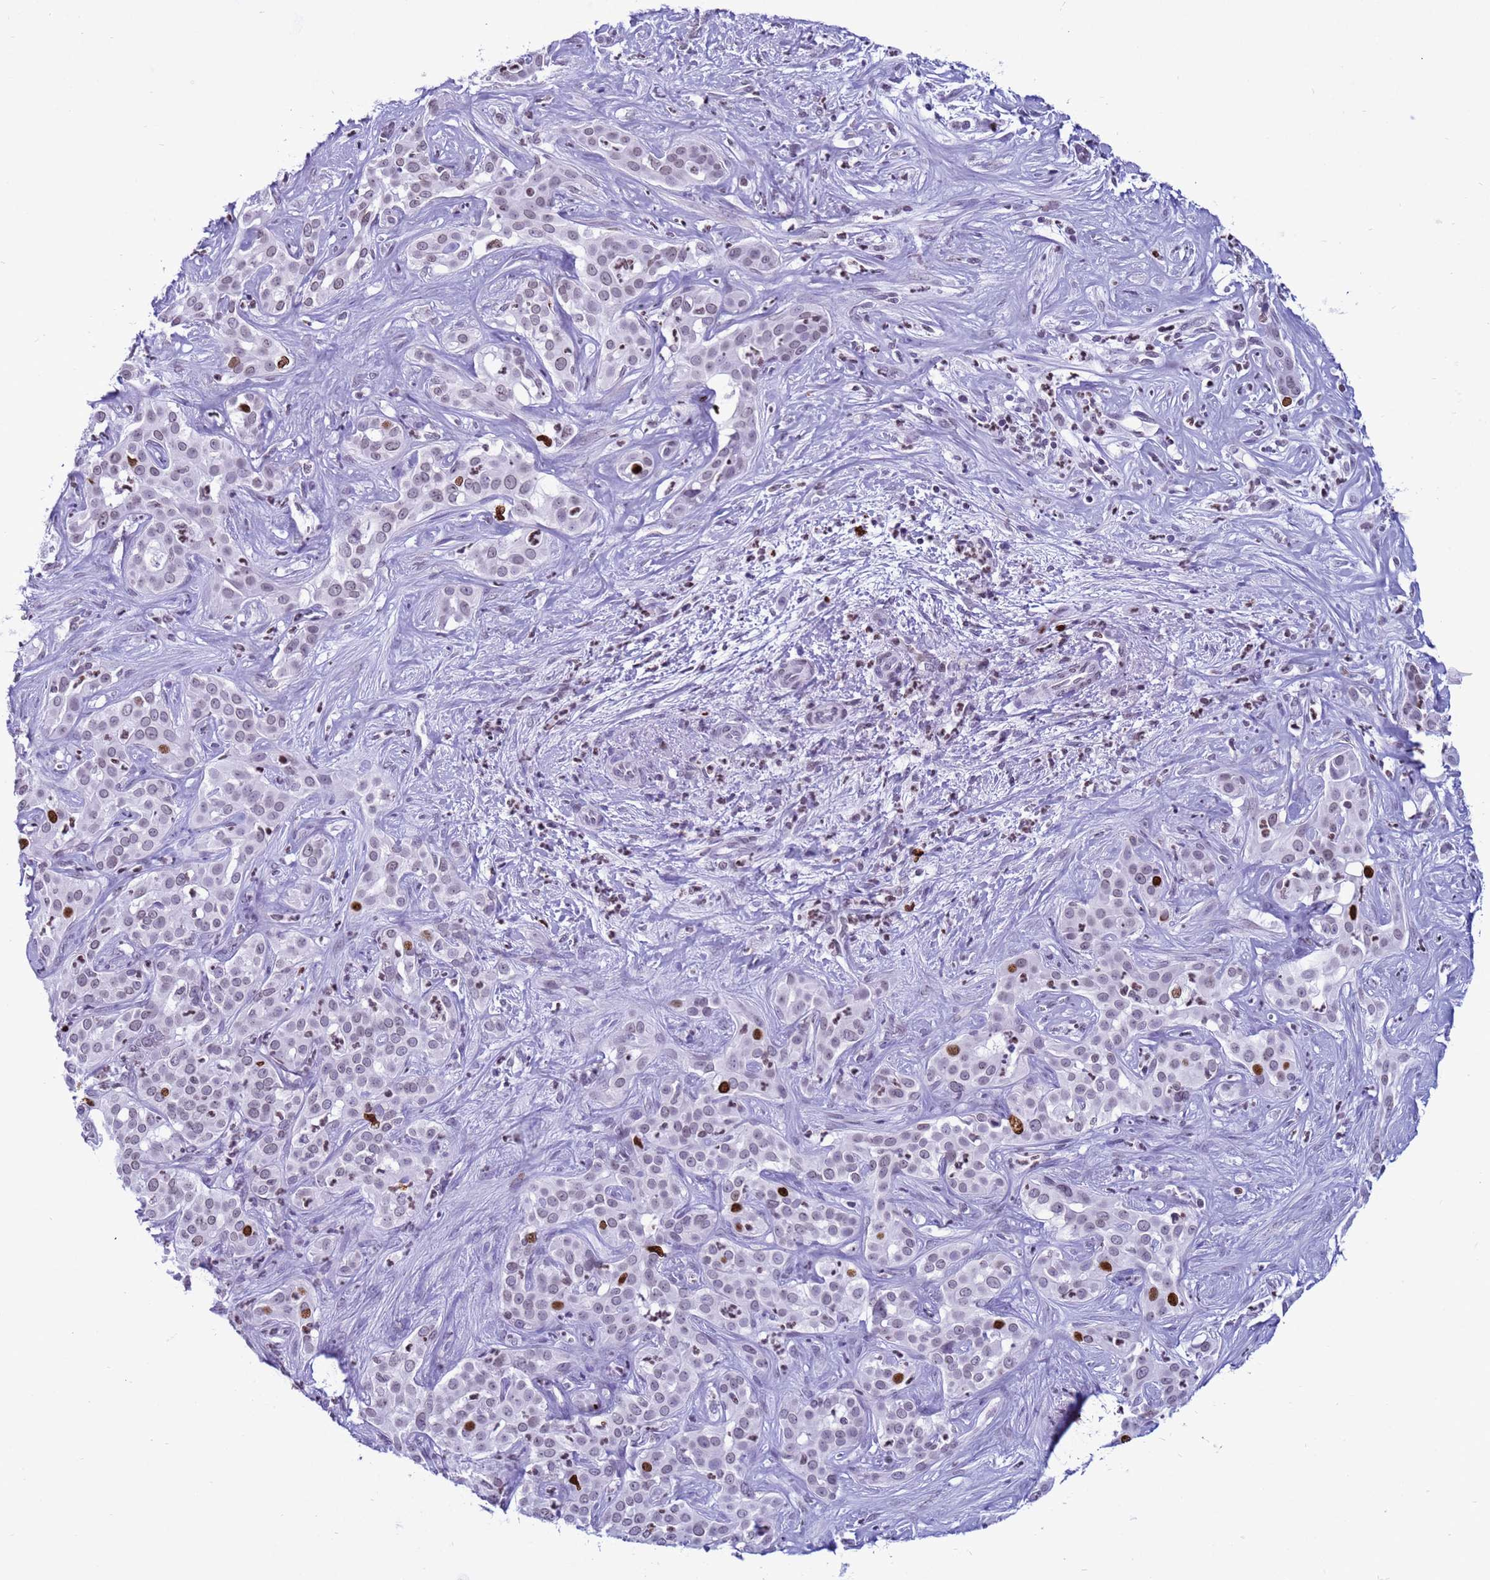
{"staining": {"intensity": "strong", "quantity": "<25%", "location": "nuclear"}, "tissue": "liver cancer", "cell_type": "Tumor cells", "image_type": "cancer", "snomed": [{"axis": "morphology", "description": "Cholangiocarcinoma"}, {"axis": "topography", "description": "Liver"}], "caption": "Brown immunohistochemical staining in human liver cholangiocarcinoma exhibits strong nuclear expression in approximately <25% of tumor cells.", "gene": "H4C8", "patient": {"sex": "male", "age": 67}}